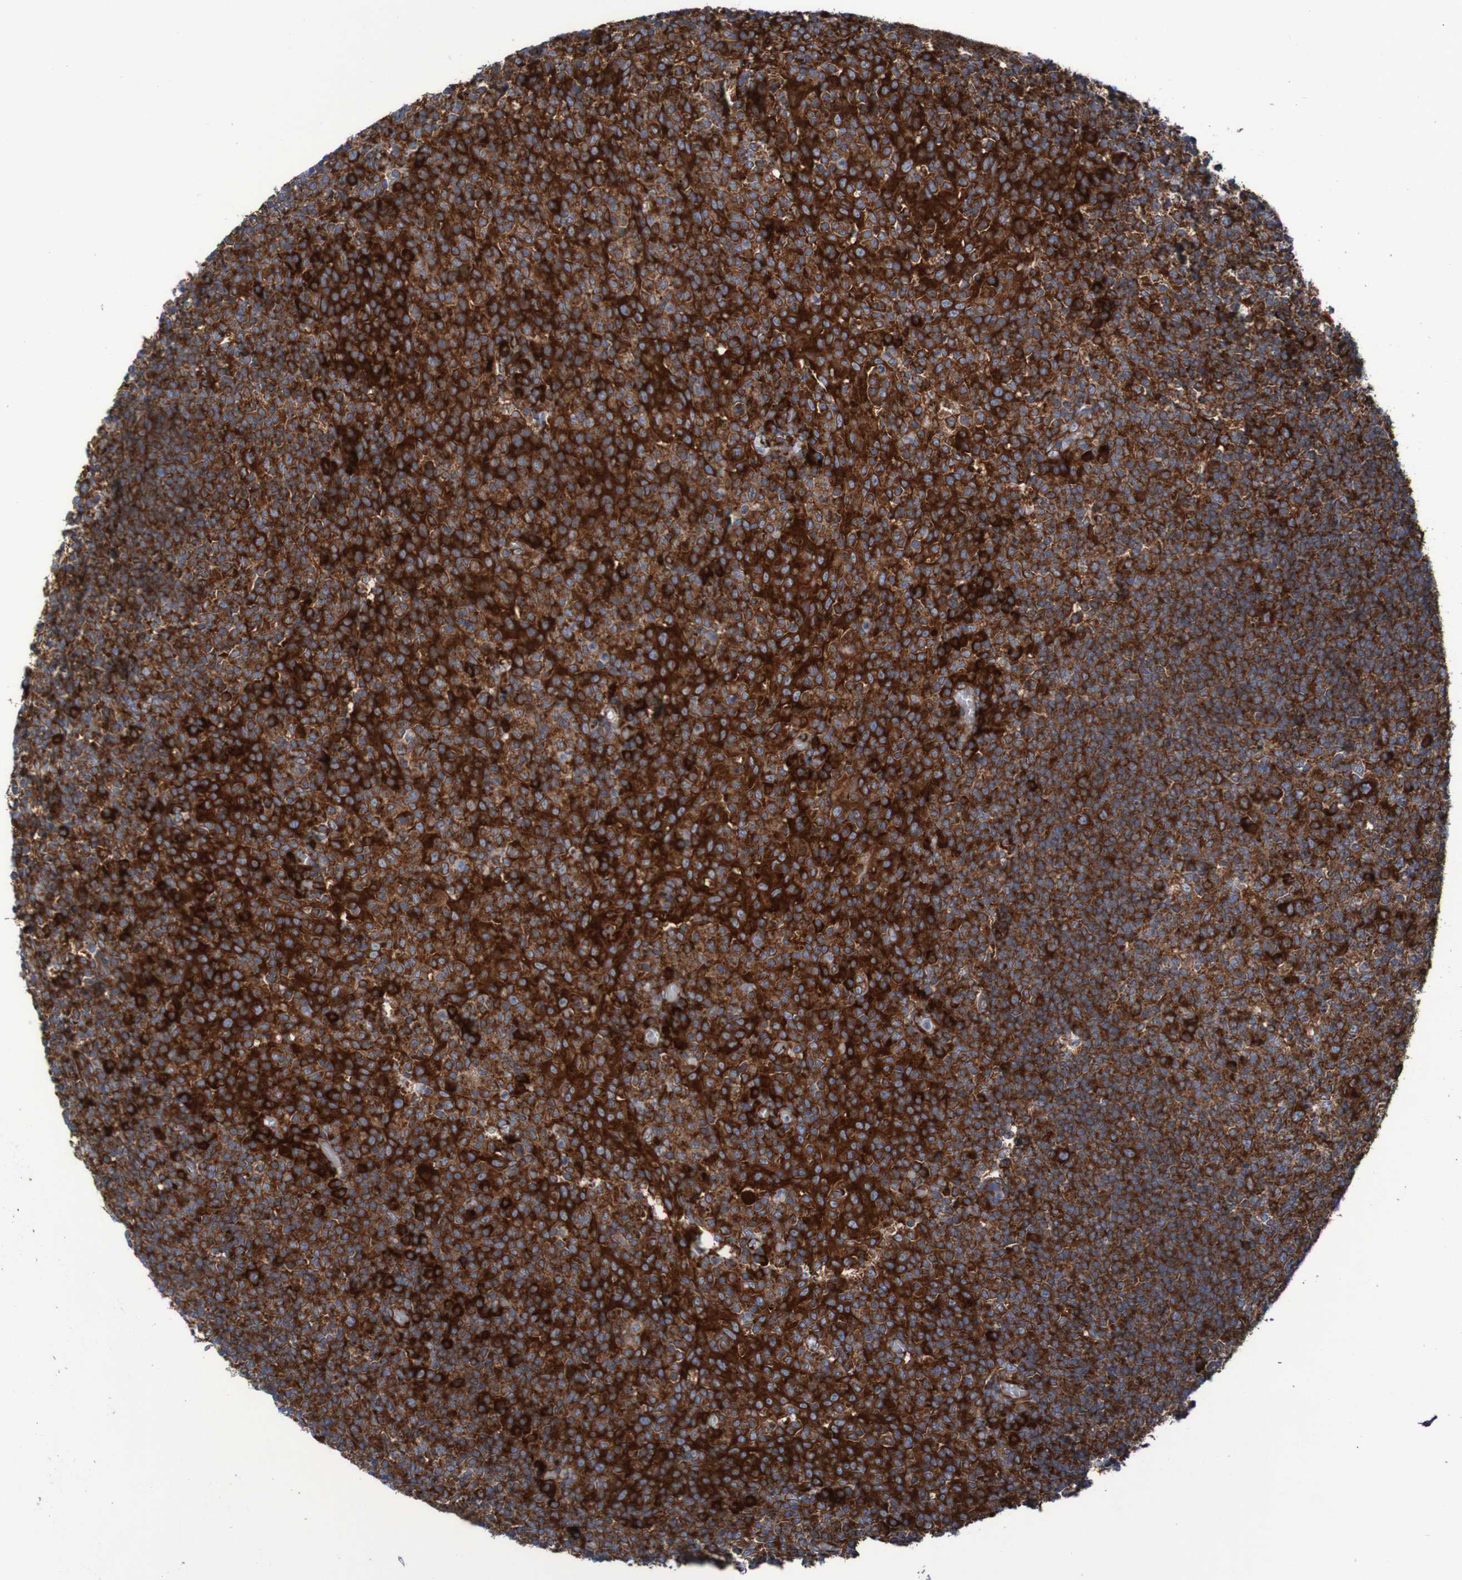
{"staining": {"intensity": "strong", "quantity": ">75%", "location": "cytoplasmic/membranous"}, "tissue": "tonsil", "cell_type": "Germinal center cells", "image_type": "normal", "snomed": [{"axis": "morphology", "description": "Normal tissue, NOS"}, {"axis": "topography", "description": "Tonsil"}], "caption": "This photomicrograph demonstrates unremarkable tonsil stained with immunohistochemistry to label a protein in brown. The cytoplasmic/membranous of germinal center cells show strong positivity for the protein. Nuclei are counter-stained blue.", "gene": "RPL10", "patient": {"sex": "female", "age": 19}}